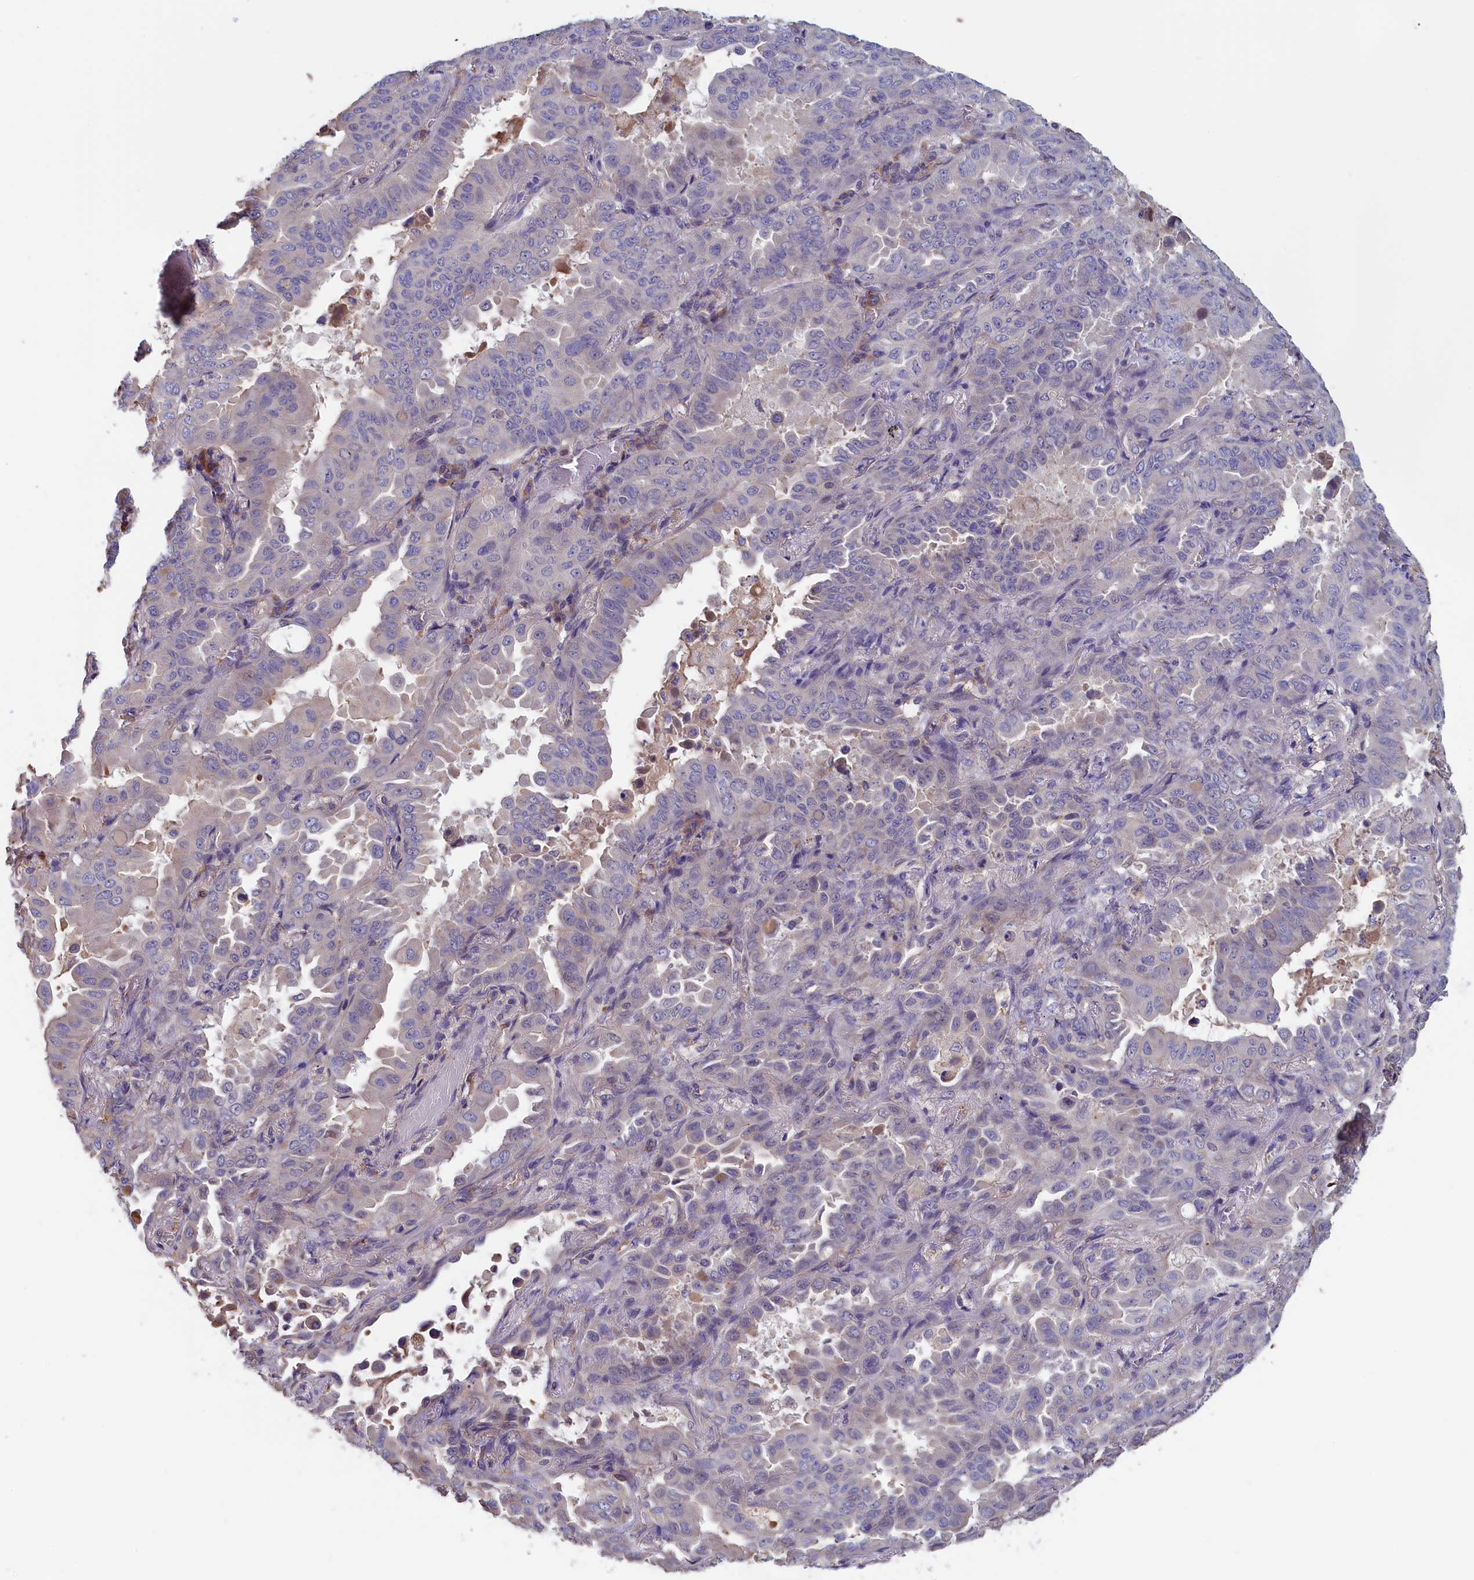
{"staining": {"intensity": "negative", "quantity": "none", "location": "none"}, "tissue": "lung cancer", "cell_type": "Tumor cells", "image_type": "cancer", "snomed": [{"axis": "morphology", "description": "Adenocarcinoma, NOS"}, {"axis": "topography", "description": "Lung"}], "caption": "Lung cancer (adenocarcinoma) was stained to show a protein in brown. There is no significant expression in tumor cells.", "gene": "ANKRD2", "patient": {"sex": "male", "age": 64}}